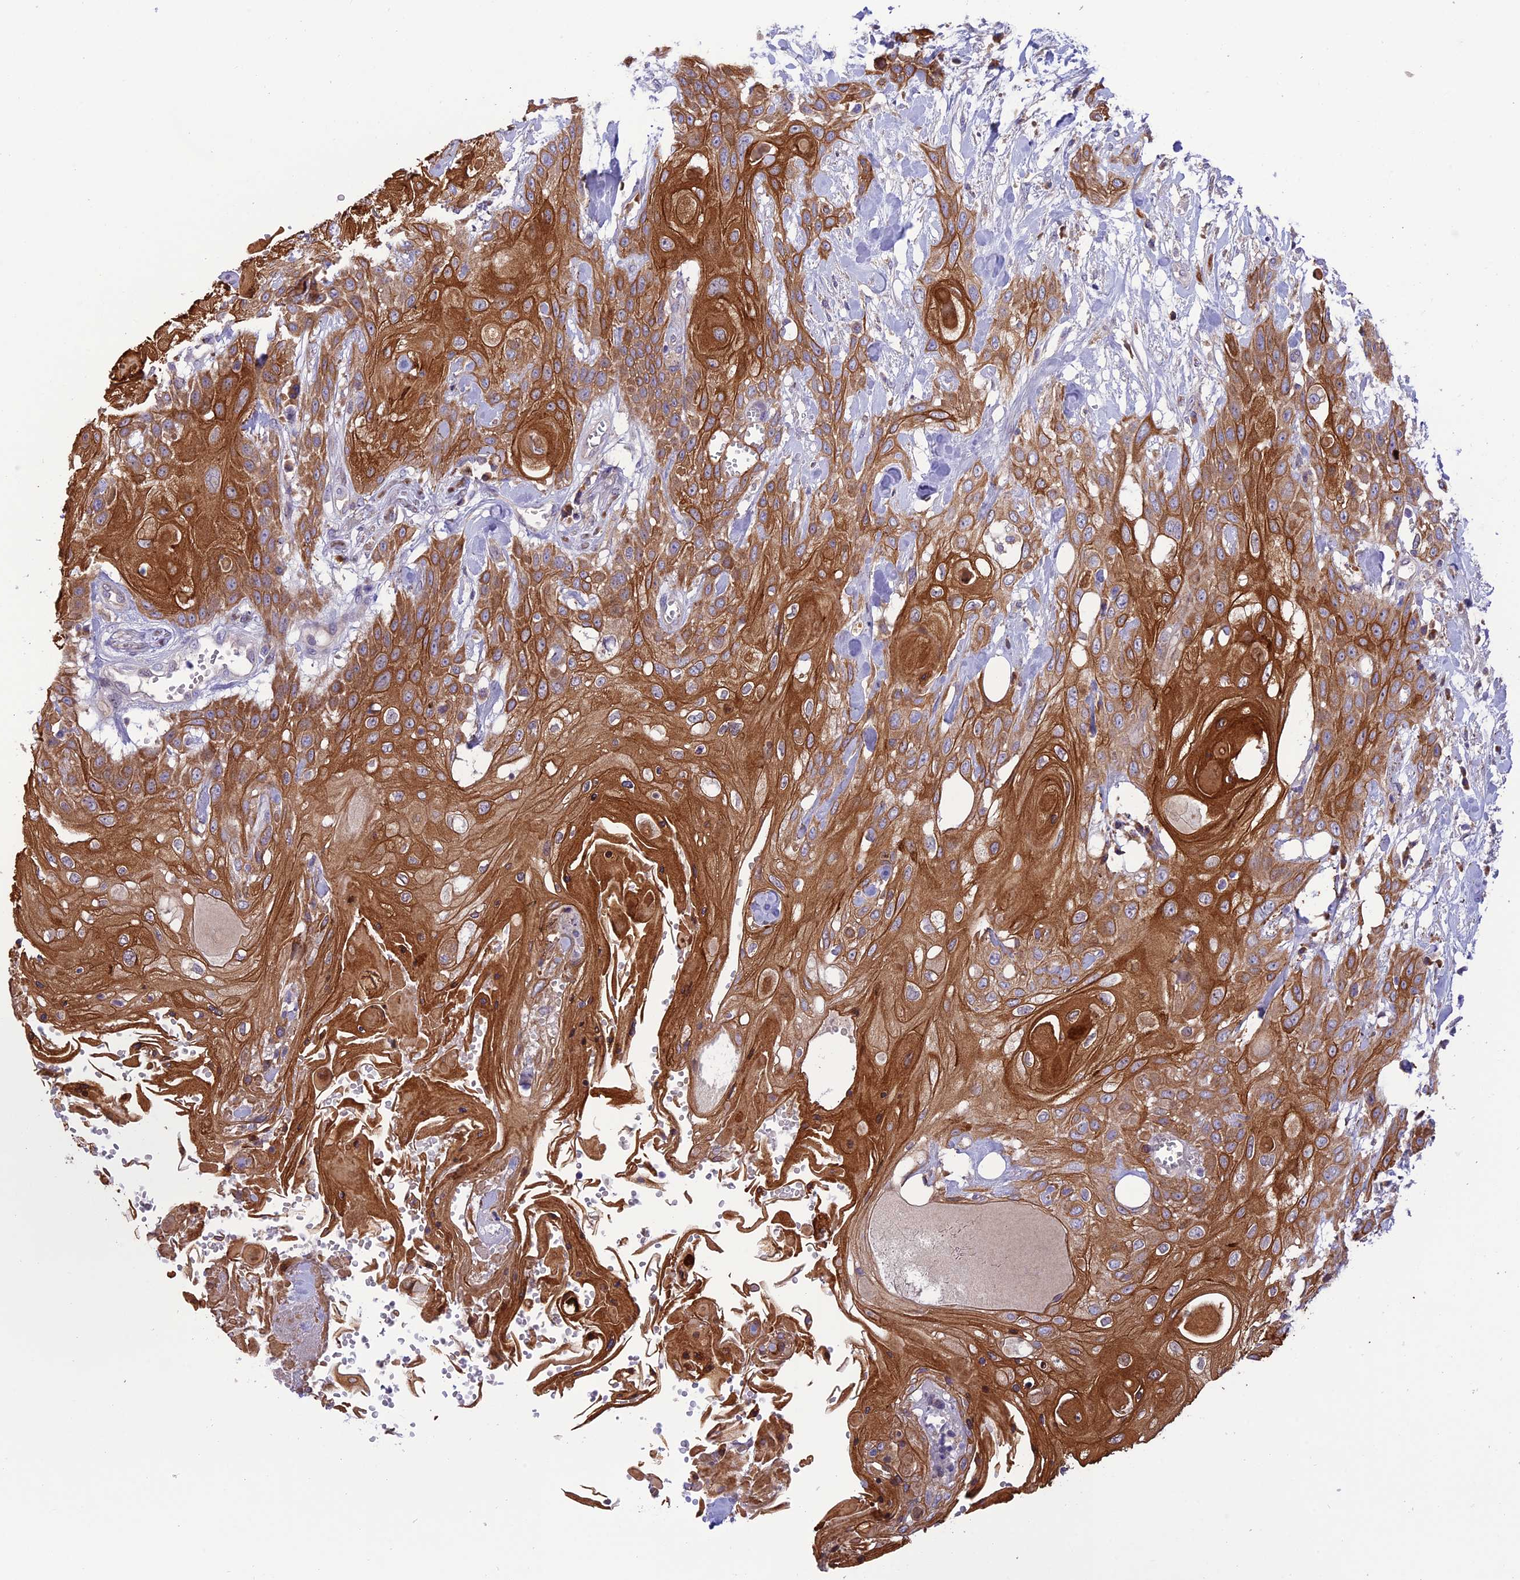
{"staining": {"intensity": "strong", "quantity": ">75%", "location": "cytoplasmic/membranous"}, "tissue": "head and neck cancer", "cell_type": "Tumor cells", "image_type": "cancer", "snomed": [{"axis": "morphology", "description": "Squamous cell carcinoma, NOS"}, {"axis": "topography", "description": "Head-Neck"}], "caption": "A high amount of strong cytoplasmic/membranous positivity is seen in approximately >75% of tumor cells in head and neck squamous cell carcinoma tissue. (DAB = brown stain, brightfield microscopy at high magnification).", "gene": "JMY", "patient": {"sex": "female", "age": 43}}